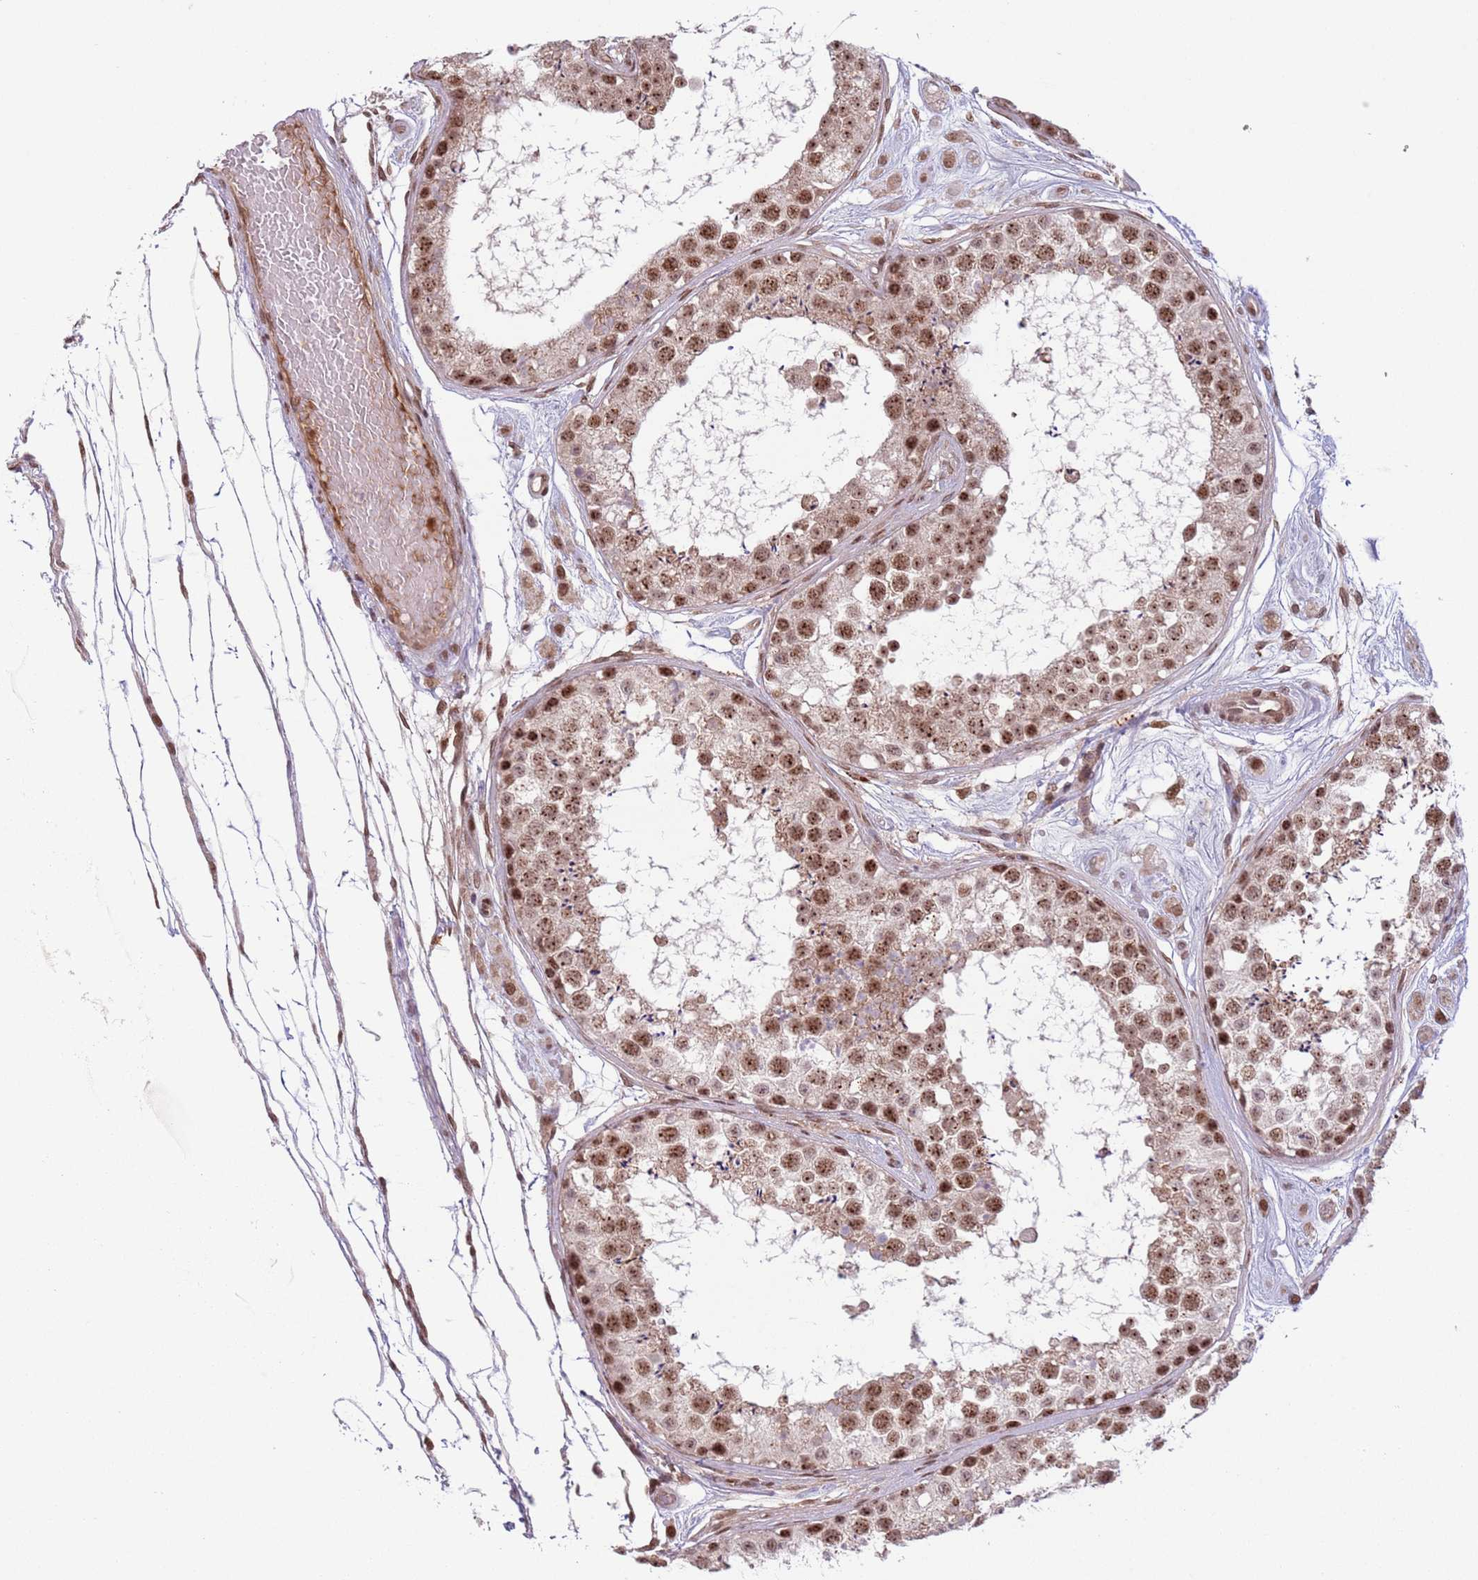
{"staining": {"intensity": "moderate", "quantity": ">75%", "location": "nuclear"}, "tissue": "testis", "cell_type": "Cells in seminiferous ducts", "image_type": "normal", "snomed": [{"axis": "morphology", "description": "Normal tissue, NOS"}, {"axis": "topography", "description": "Testis"}], "caption": "Moderate nuclear expression is appreciated in about >75% of cells in seminiferous ducts in benign testis.", "gene": "SIPA1L3", "patient": {"sex": "male", "age": 25}}